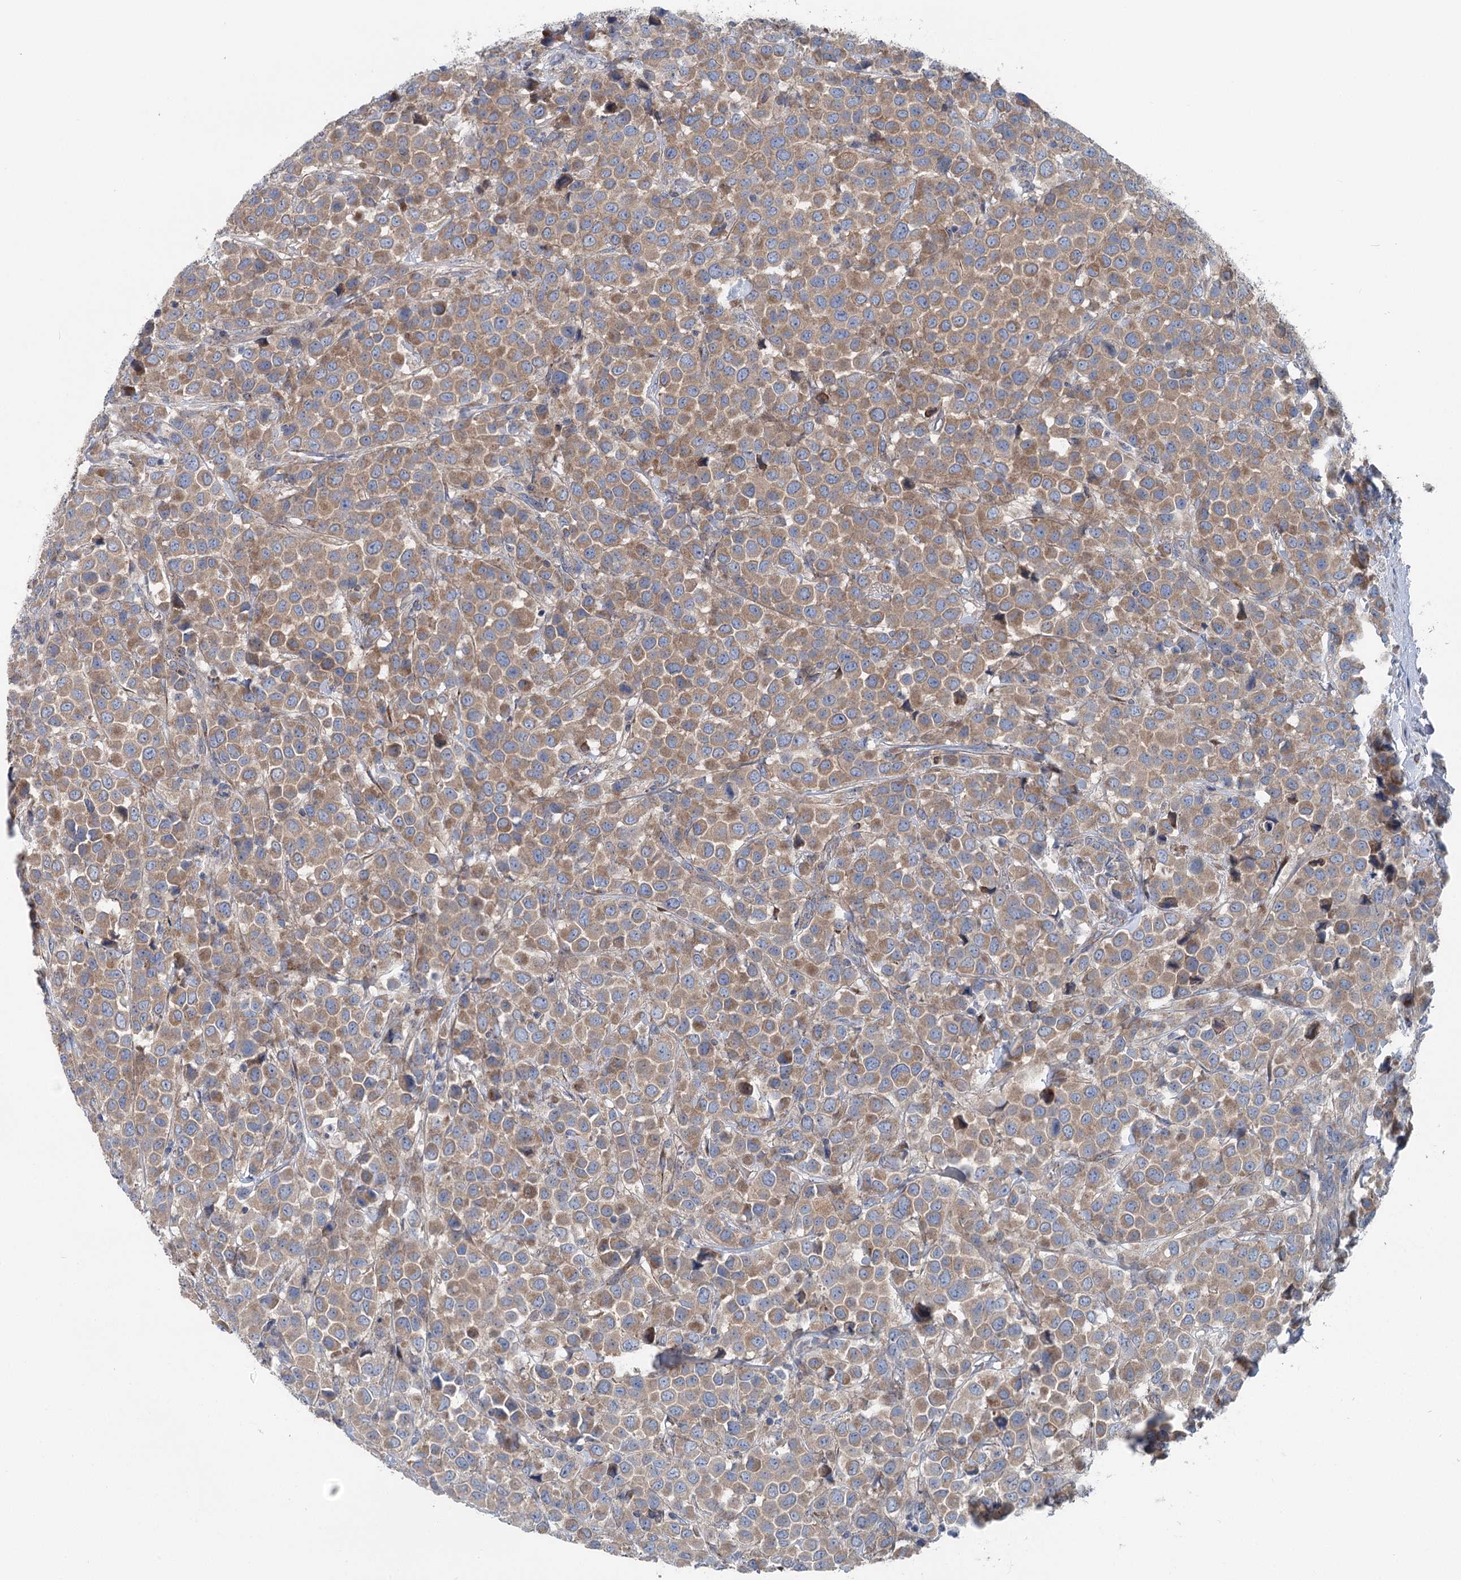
{"staining": {"intensity": "moderate", "quantity": ">75%", "location": "cytoplasmic/membranous"}, "tissue": "breast cancer", "cell_type": "Tumor cells", "image_type": "cancer", "snomed": [{"axis": "morphology", "description": "Duct carcinoma"}, {"axis": "topography", "description": "Breast"}], "caption": "There is medium levels of moderate cytoplasmic/membranous staining in tumor cells of breast infiltrating ductal carcinoma, as demonstrated by immunohistochemical staining (brown color).", "gene": "MARK2", "patient": {"sex": "female", "age": 61}}